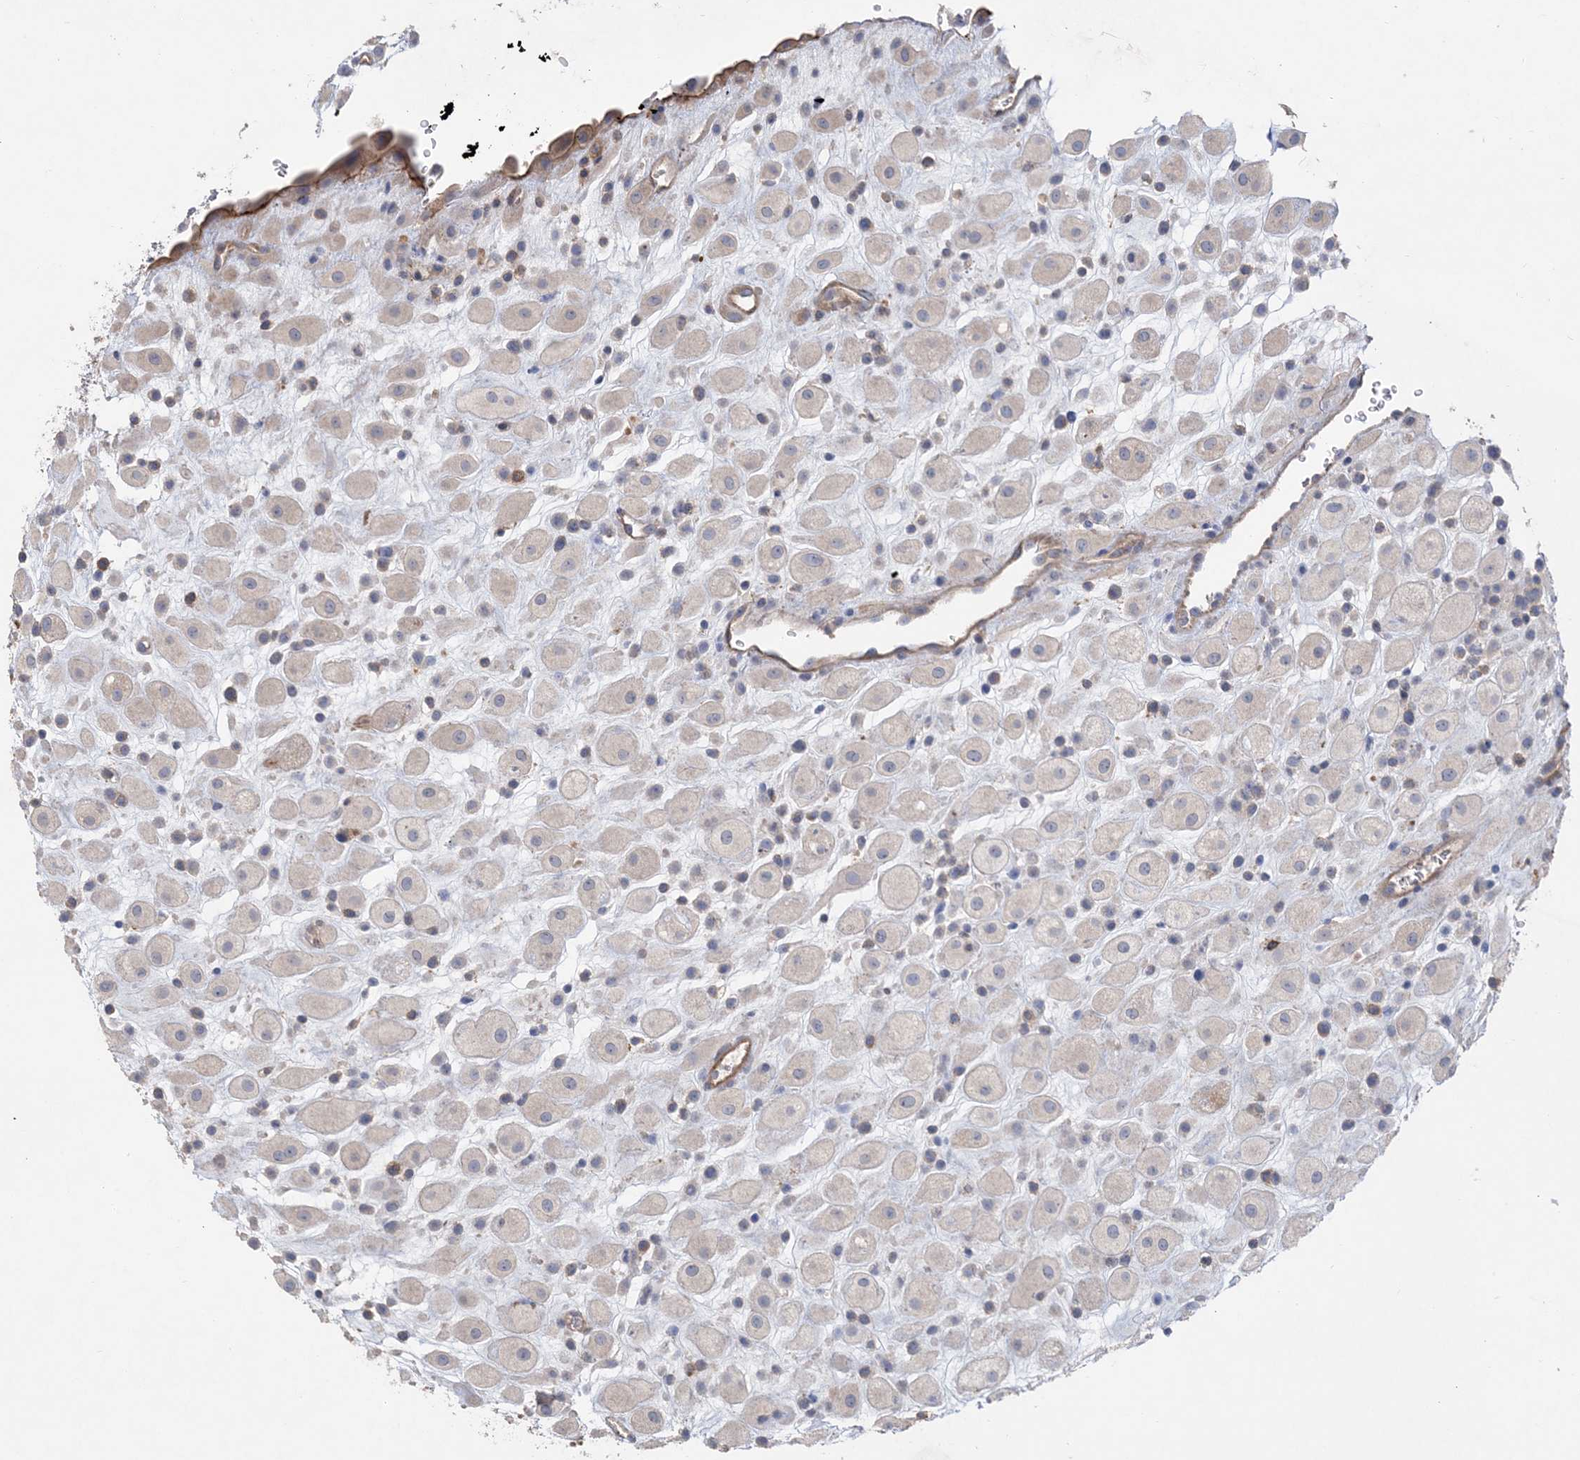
{"staining": {"intensity": "negative", "quantity": "none", "location": "none"}, "tissue": "placenta", "cell_type": "Decidual cells", "image_type": "normal", "snomed": [{"axis": "morphology", "description": "Normal tissue, NOS"}, {"axis": "topography", "description": "Placenta"}], "caption": "DAB immunohistochemical staining of unremarkable placenta exhibits no significant expression in decidual cells. (DAB (3,3'-diaminobenzidine) IHC with hematoxylin counter stain).", "gene": "PIGC", "patient": {"sex": "female", "age": 35}}